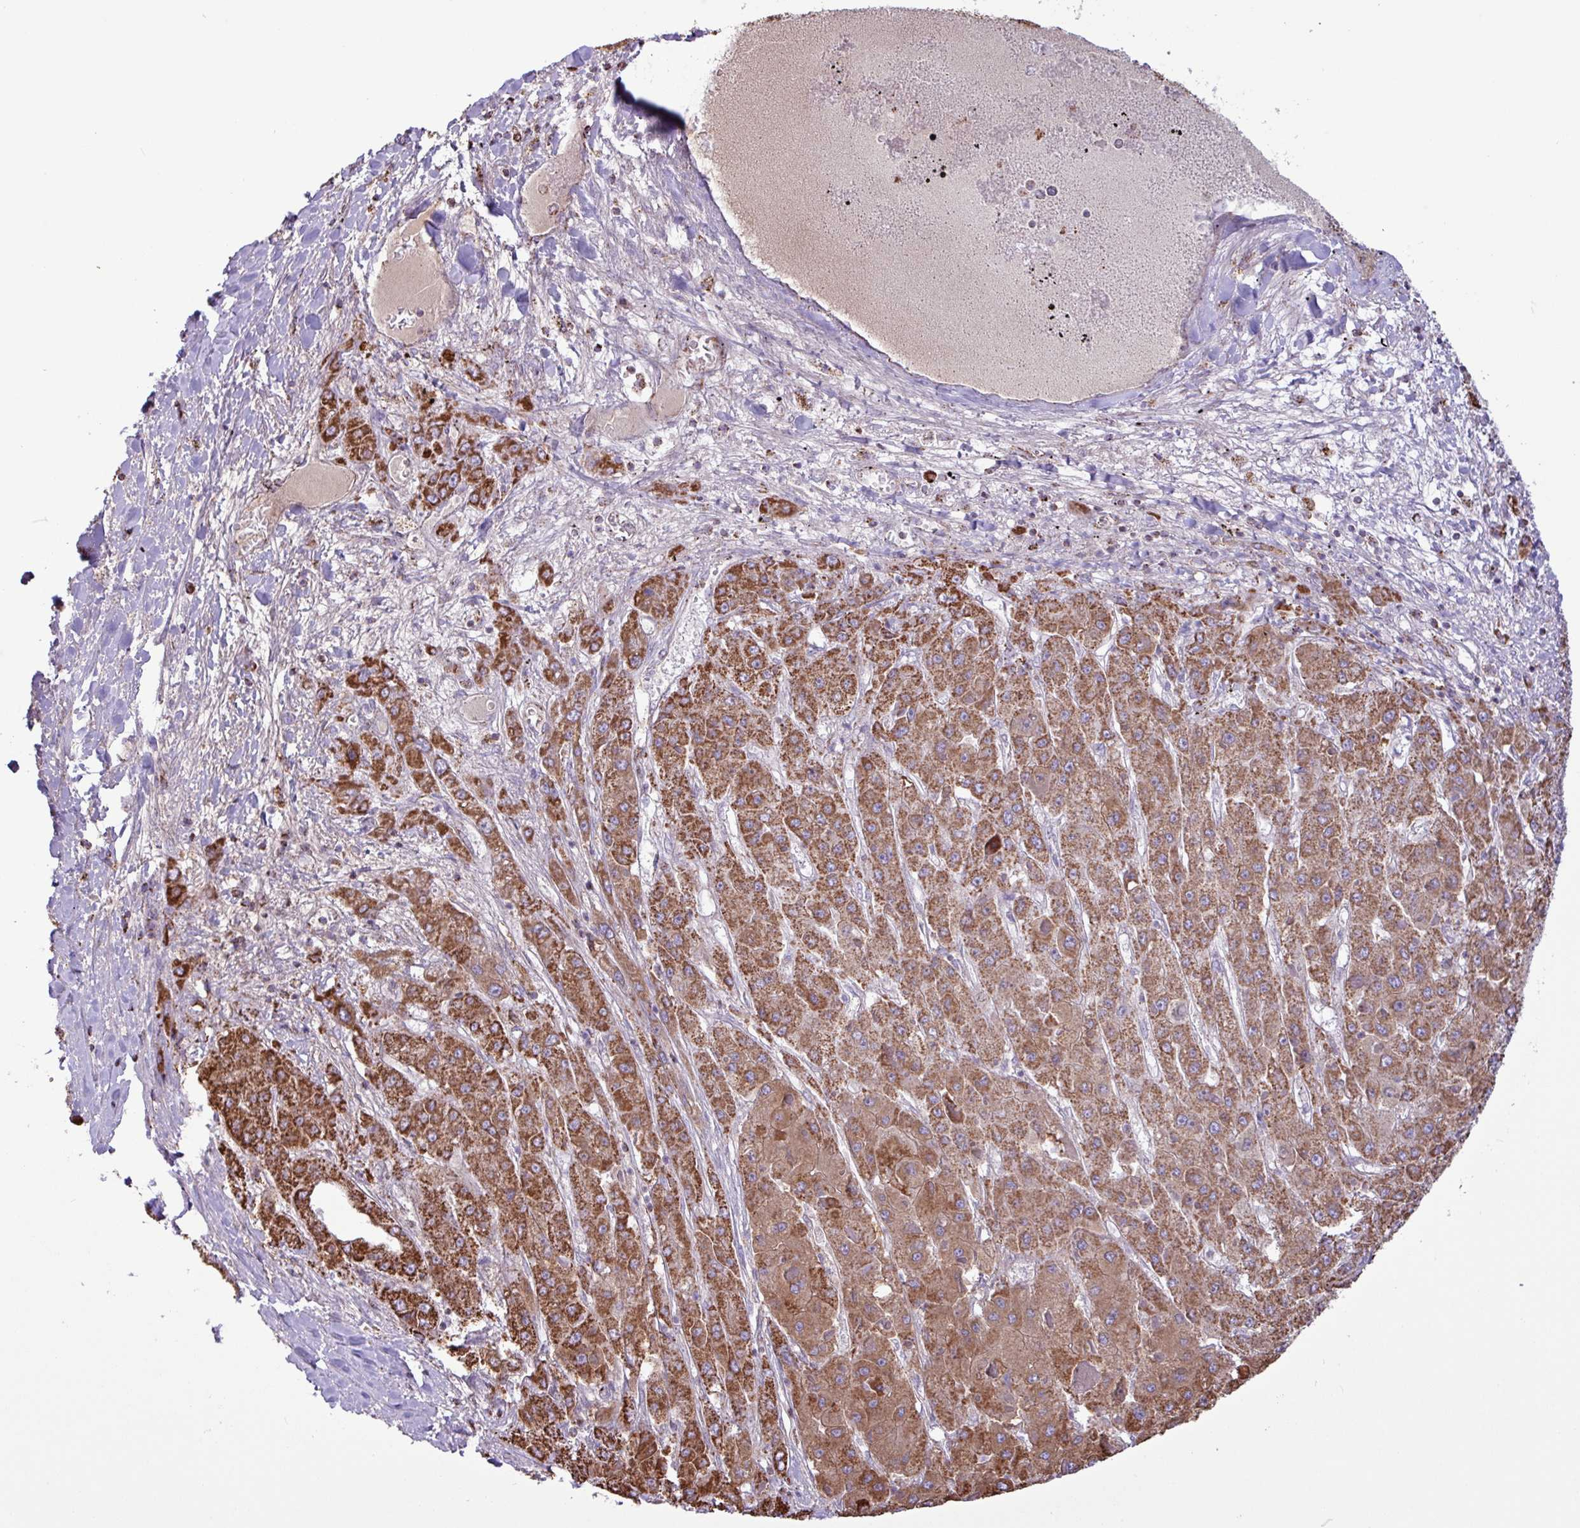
{"staining": {"intensity": "strong", "quantity": ">75%", "location": "cytoplasmic/membranous"}, "tissue": "liver cancer", "cell_type": "Tumor cells", "image_type": "cancer", "snomed": [{"axis": "morphology", "description": "Carcinoma, Hepatocellular, NOS"}, {"axis": "topography", "description": "Liver"}], "caption": "Protein analysis of hepatocellular carcinoma (liver) tissue reveals strong cytoplasmic/membranous expression in about >75% of tumor cells. (IHC, brightfield microscopy, high magnification).", "gene": "RTL3", "patient": {"sex": "female", "age": 73}}